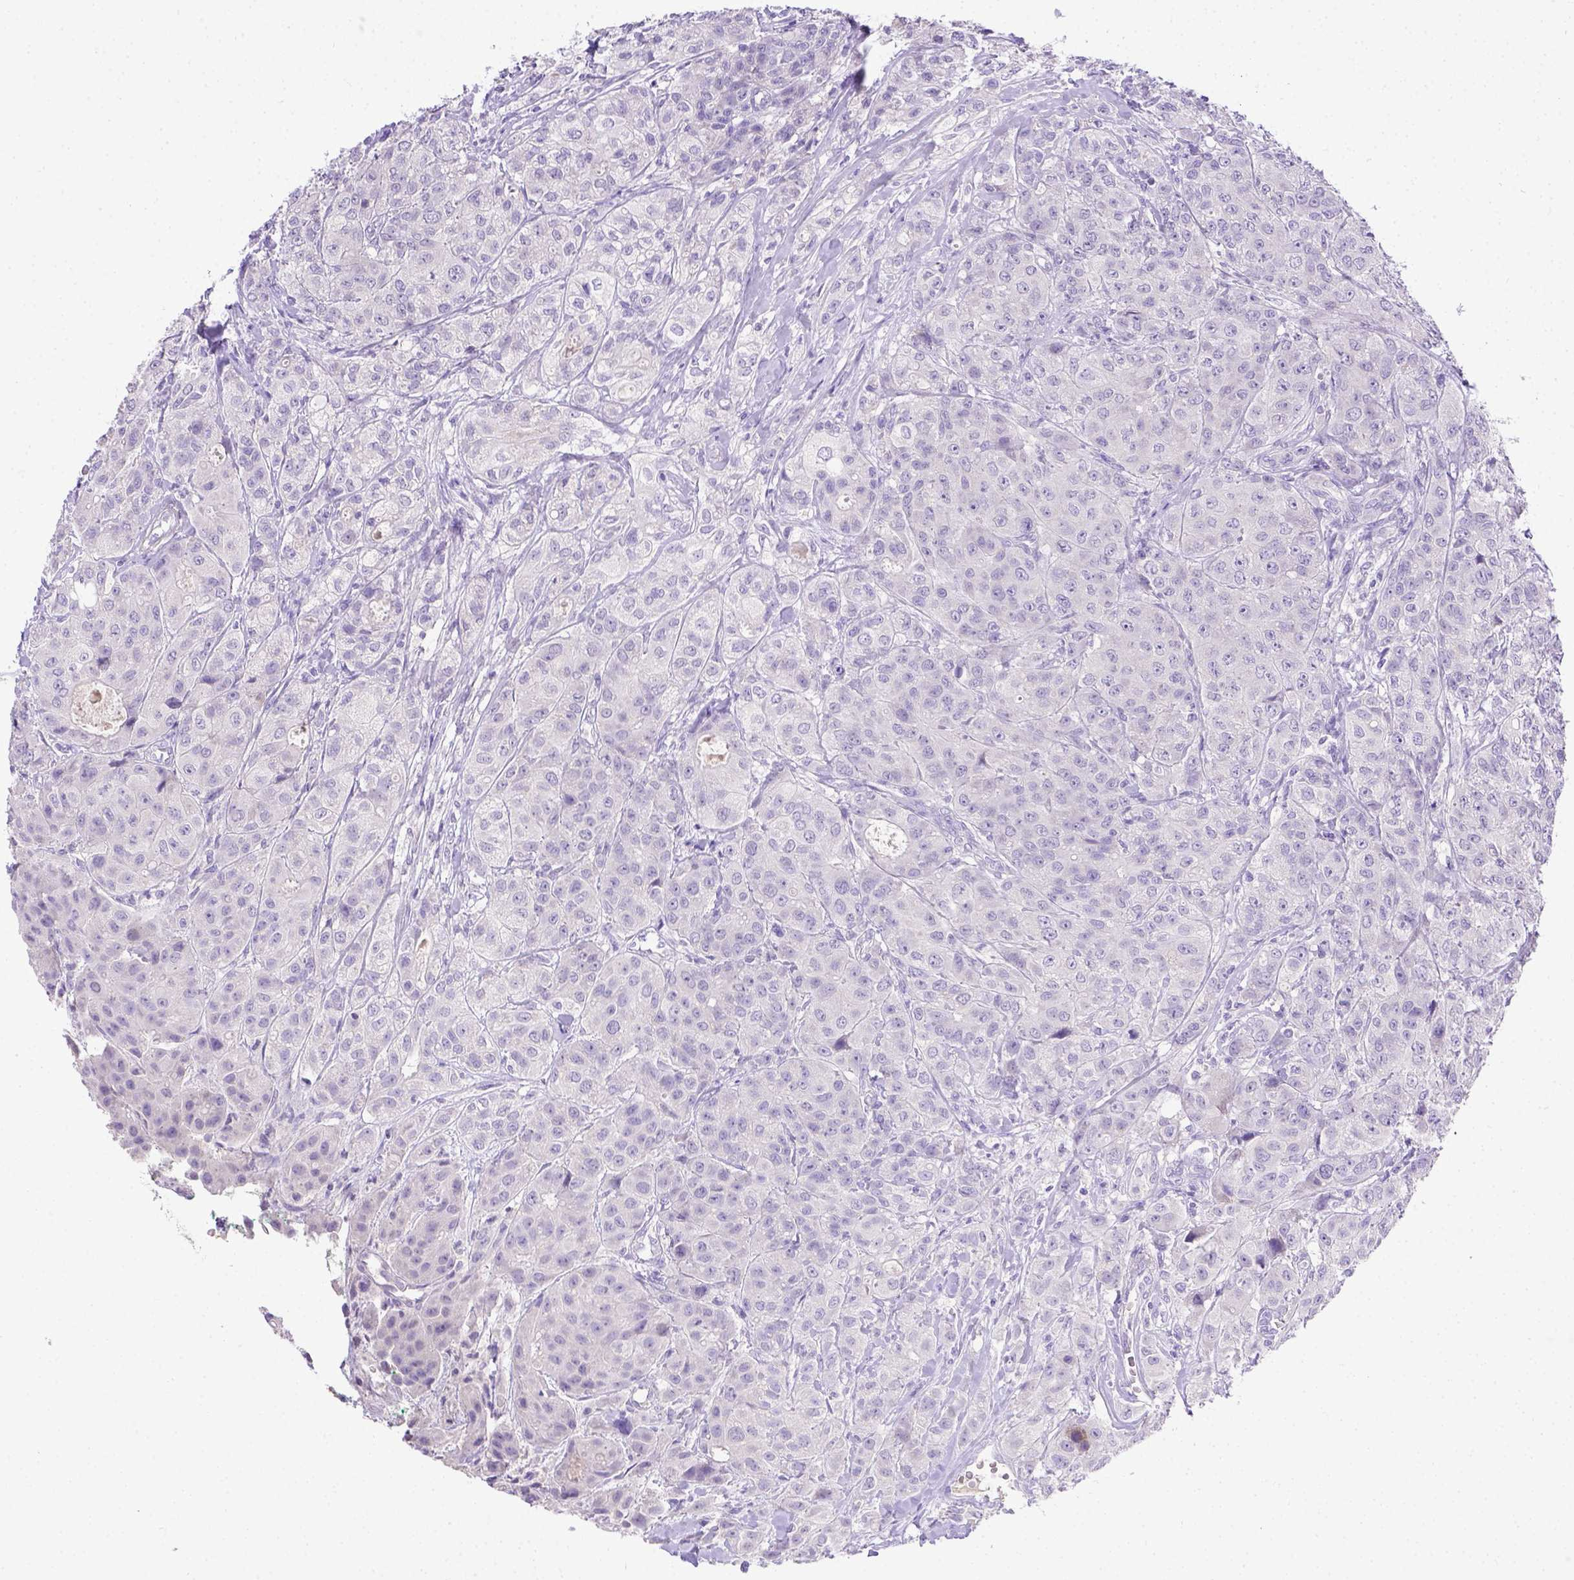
{"staining": {"intensity": "negative", "quantity": "none", "location": "none"}, "tissue": "breast cancer", "cell_type": "Tumor cells", "image_type": "cancer", "snomed": [{"axis": "morphology", "description": "Duct carcinoma"}, {"axis": "topography", "description": "Breast"}], "caption": "IHC histopathology image of neoplastic tissue: human breast cancer (infiltrating ductal carcinoma) stained with DAB (3,3'-diaminobenzidine) shows no significant protein positivity in tumor cells.", "gene": "B3GAT1", "patient": {"sex": "female", "age": 43}}